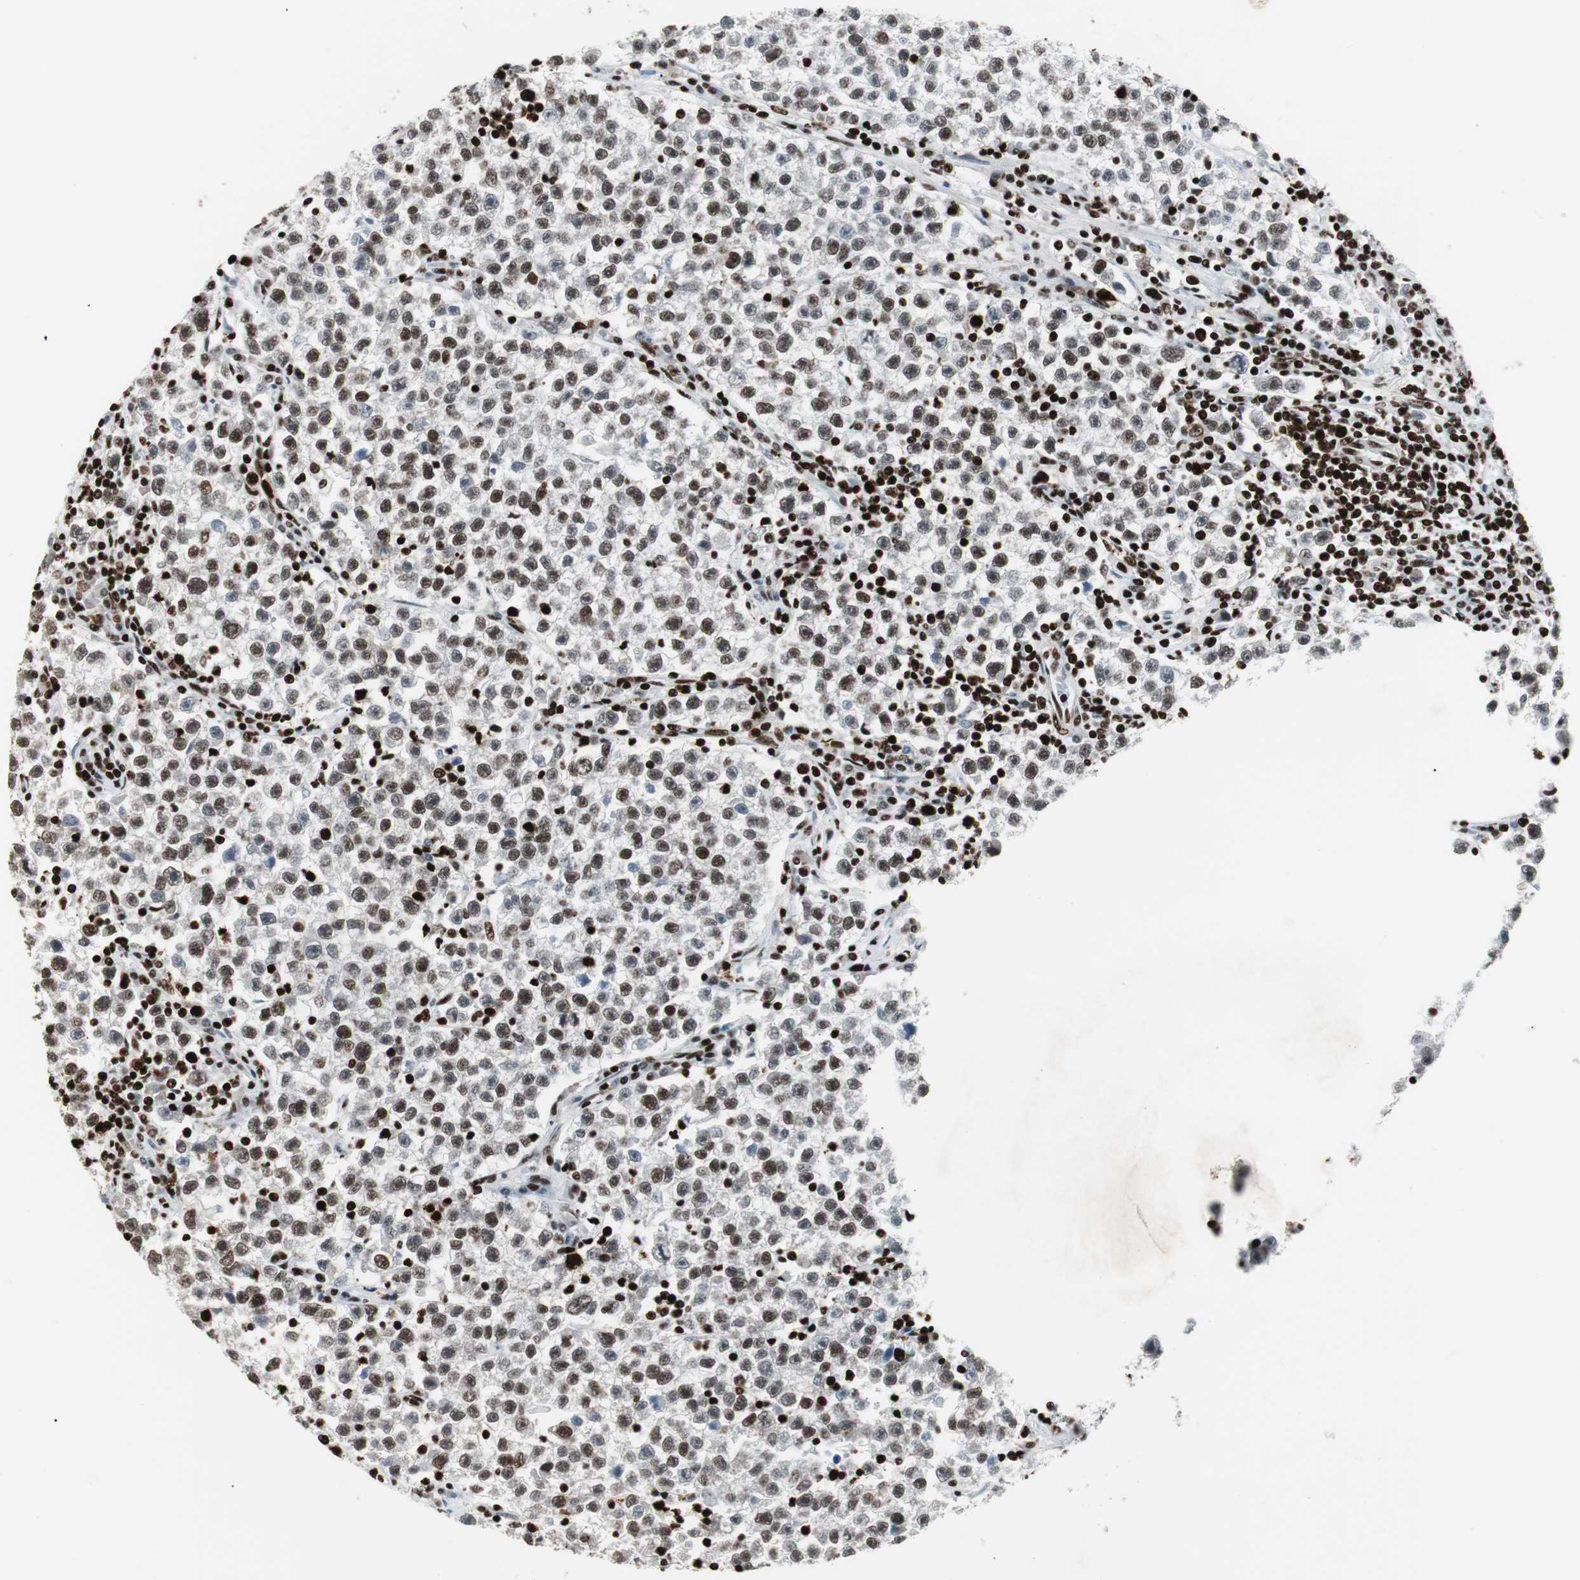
{"staining": {"intensity": "moderate", "quantity": ">75%", "location": "nuclear"}, "tissue": "testis cancer", "cell_type": "Tumor cells", "image_type": "cancer", "snomed": [{"axis": "morphology", "description": "Seminoma, NOS"}, {"axis": "topography", "description": "Testis"}], "caption": "Immunohistochemistry (IHC) of testis cancer (seminoma) shows medium levels of moderate nuclear positivity in about >75% of tumor cells. (Stains: DAB (3,3'-diaminobenzidine) in brown, nuclei in blue, Microscopy: brightfield microscopy at high magnification).", "gene": "MTA2", "patient": {"sex": "male", "age": 22}}